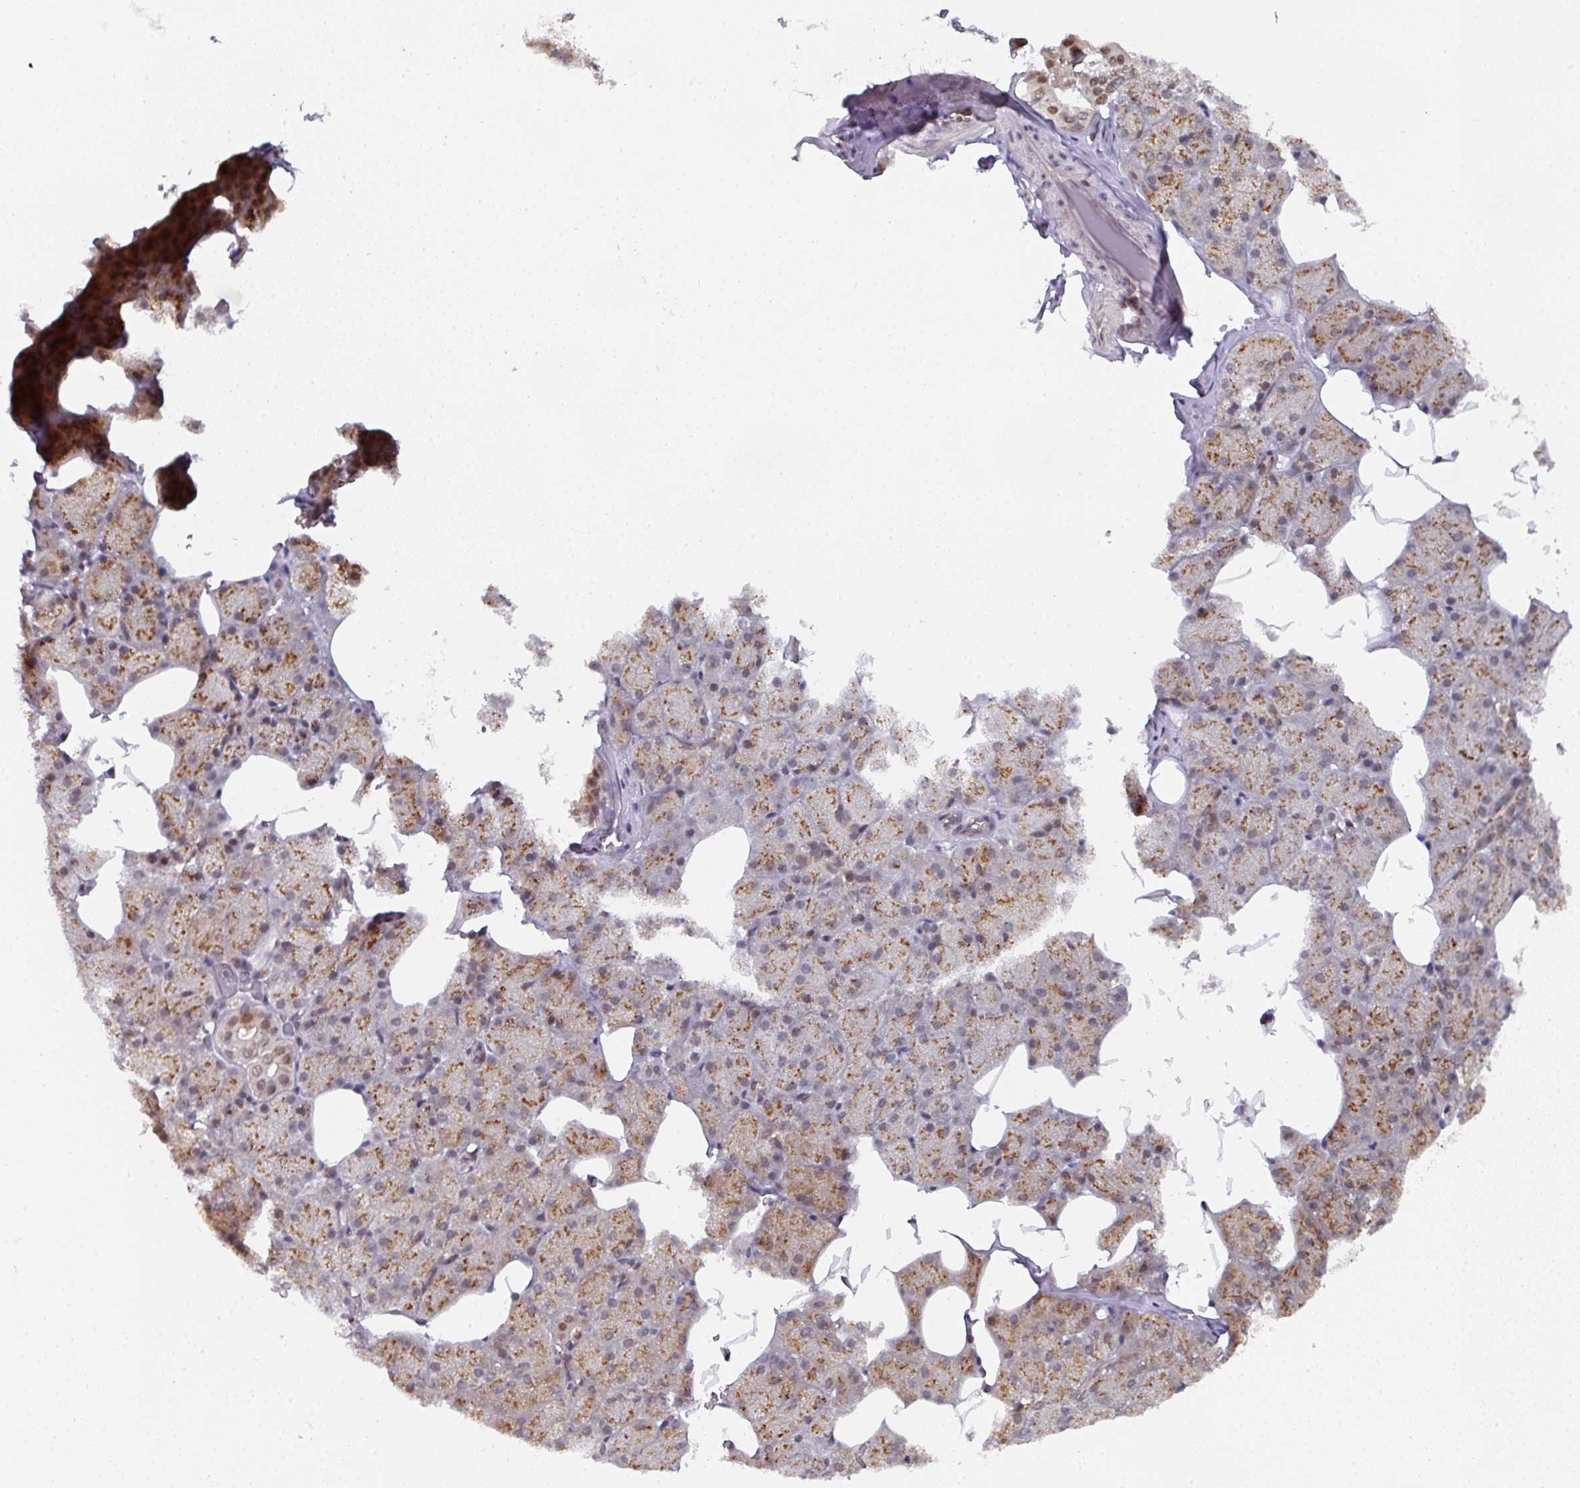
{"staining": {"intensity": "moderate", "quantity": "25%-75%", "location": "cytoplasmic/membranous,nuclear"}, "tissue": "salivary gland", "cell_type": "Glandular cells", "image_type": "normal", "snomed": [{"axis": "morphology", "description": "Normal tissue, NOS"}, {"axis": "topography", "description": "Salivary gland"}, {"axis": "topography", "description": "Peripheral nerve tissue"}], "caption": "An immunohistochemistry (IHC) image of unremarkable tissue is shown. Protein staining in brown highlights moderate cytoplasmic/membranous,nuclear positivity in salivary gland within glandular cells.", "gene": "C18orf25", "patient": {"sex": "male", "age": 38}}